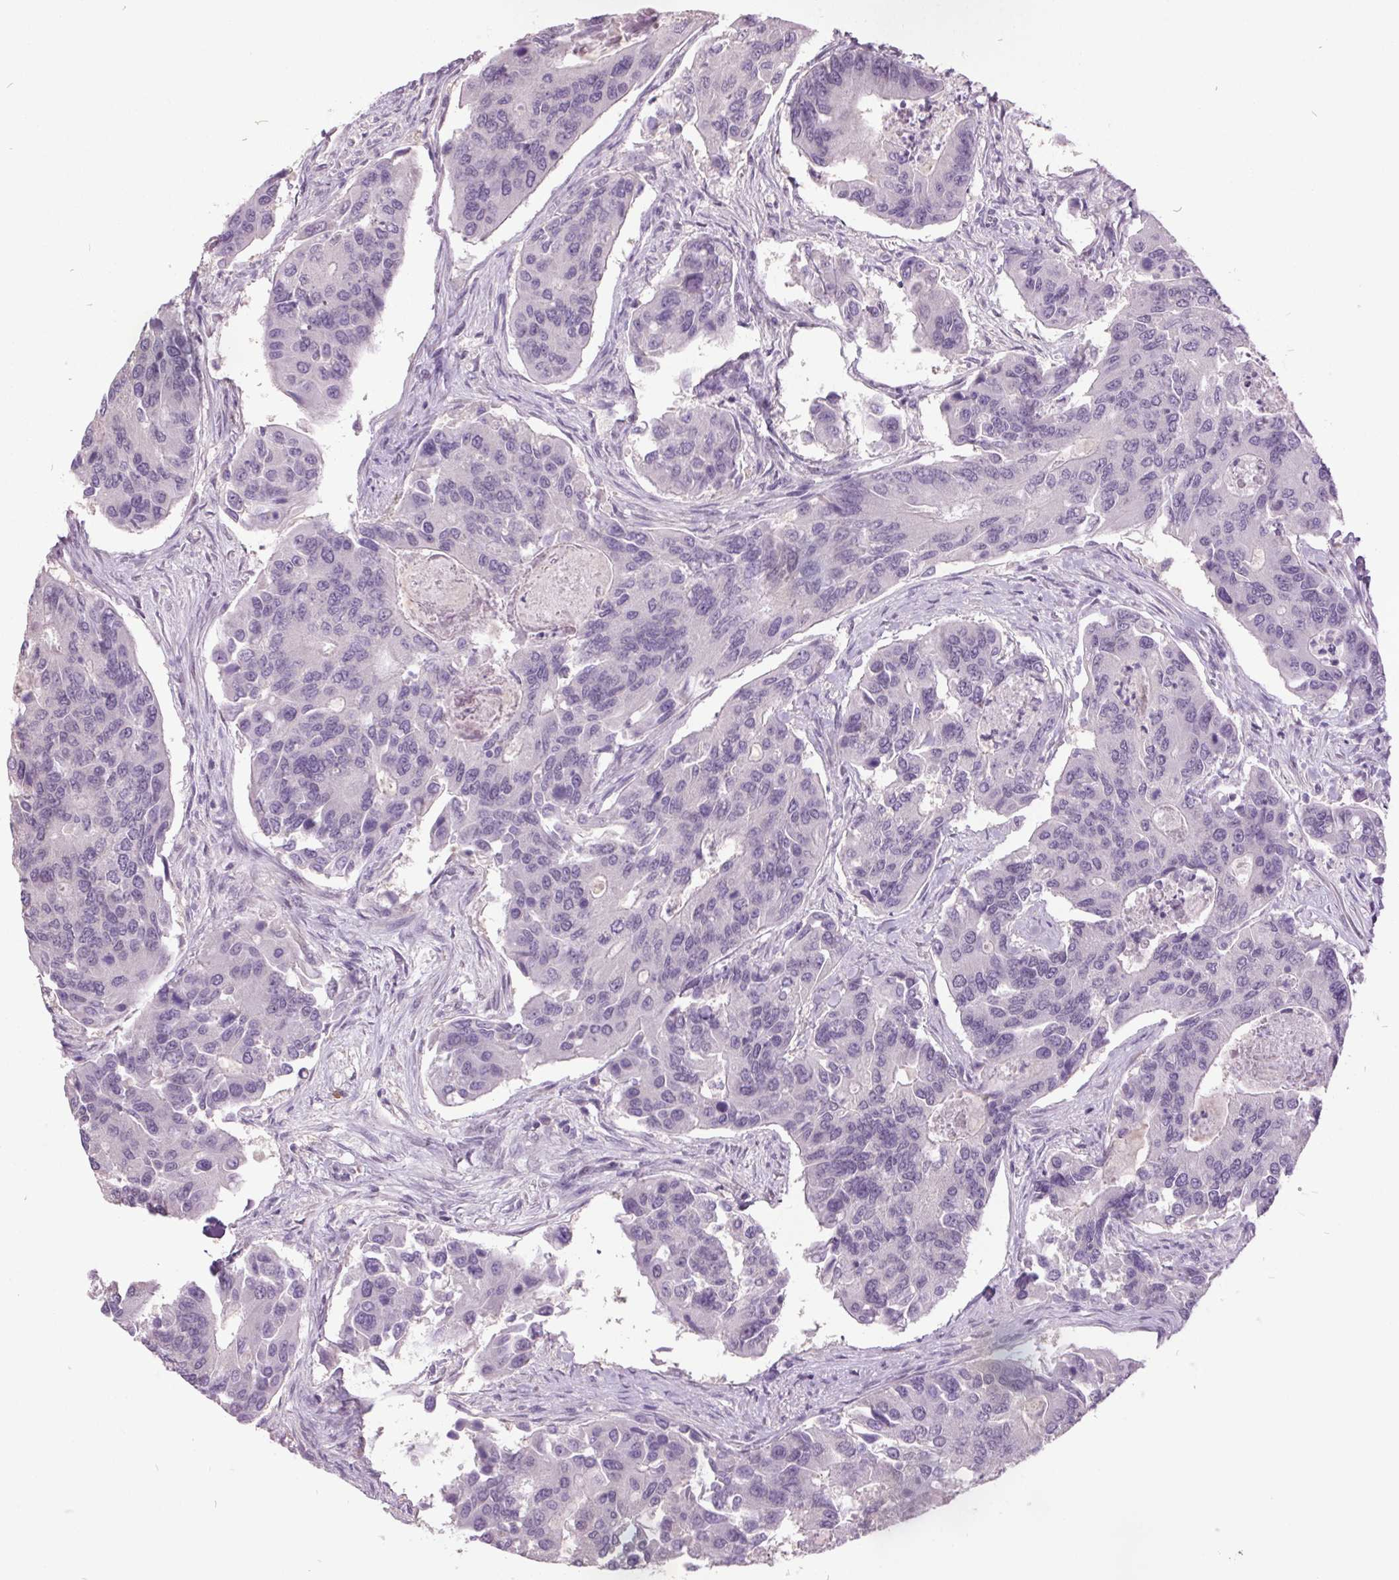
{"staining": {"intensity": "negative", "quantity": "none", "location": "none"}, "tissue": "colorectal cancer", "cell_type": "Tumor cells", "image_type": "cancer", "snomed": [{"axis": "morphology", "description": "Adenocarcinoma, NOS"}, {"axis": "topography", "description": "Colon"}], "caption": "Adenocarcinoma (colorectal) was stained to show a protein in brown. There is no significant expression in tumor cells.", "gene": "C2orf16", "patient": {"sex": "female", "age": 67}}